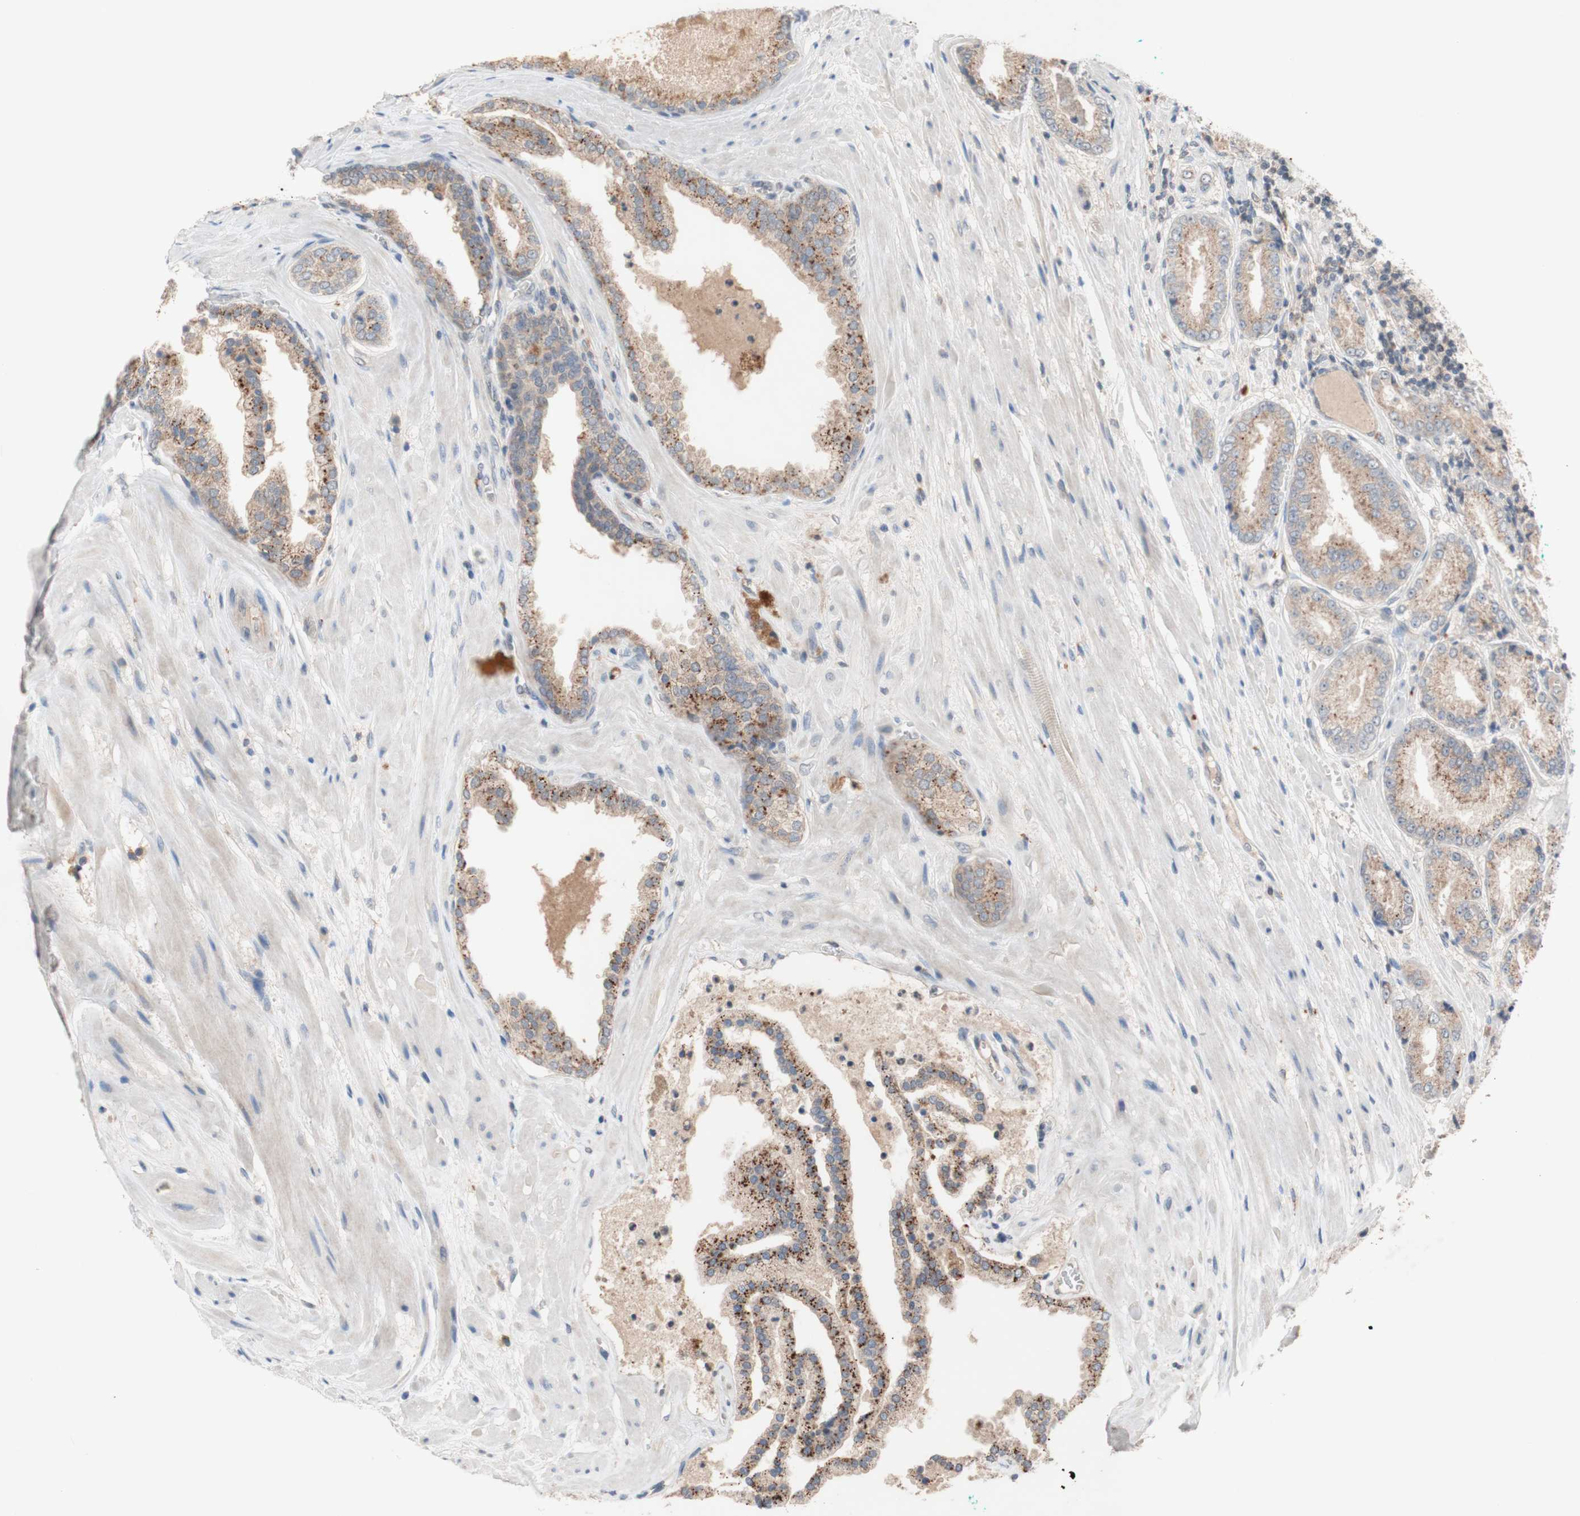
{"staining": {"intensity": "moderate", "quantity": ">75%", "location": "cytoplasmic/membranous"}, "tissue": "prostate cancer", "cell_type": "Tumor cells", "image_type": "cancer", "snomed": [{"axis": "morphology", "description": "Adenocarcinoma, High grade"}, {"axis": "topography", "description": "Prostate"}], "caption": "Moderate cytoplasmic/membranous expression is identified in approximately >75% of tumor cells in prostate adenocarcinoma (high-grade). Using DAB (3,3'-diaminobenzidine) (brown) and hematoxylin (blue) stains, captured at high magnification using brightfield microscopy.", "gene": "PEX2", "patient": {"sex": "male", "age": 59}}